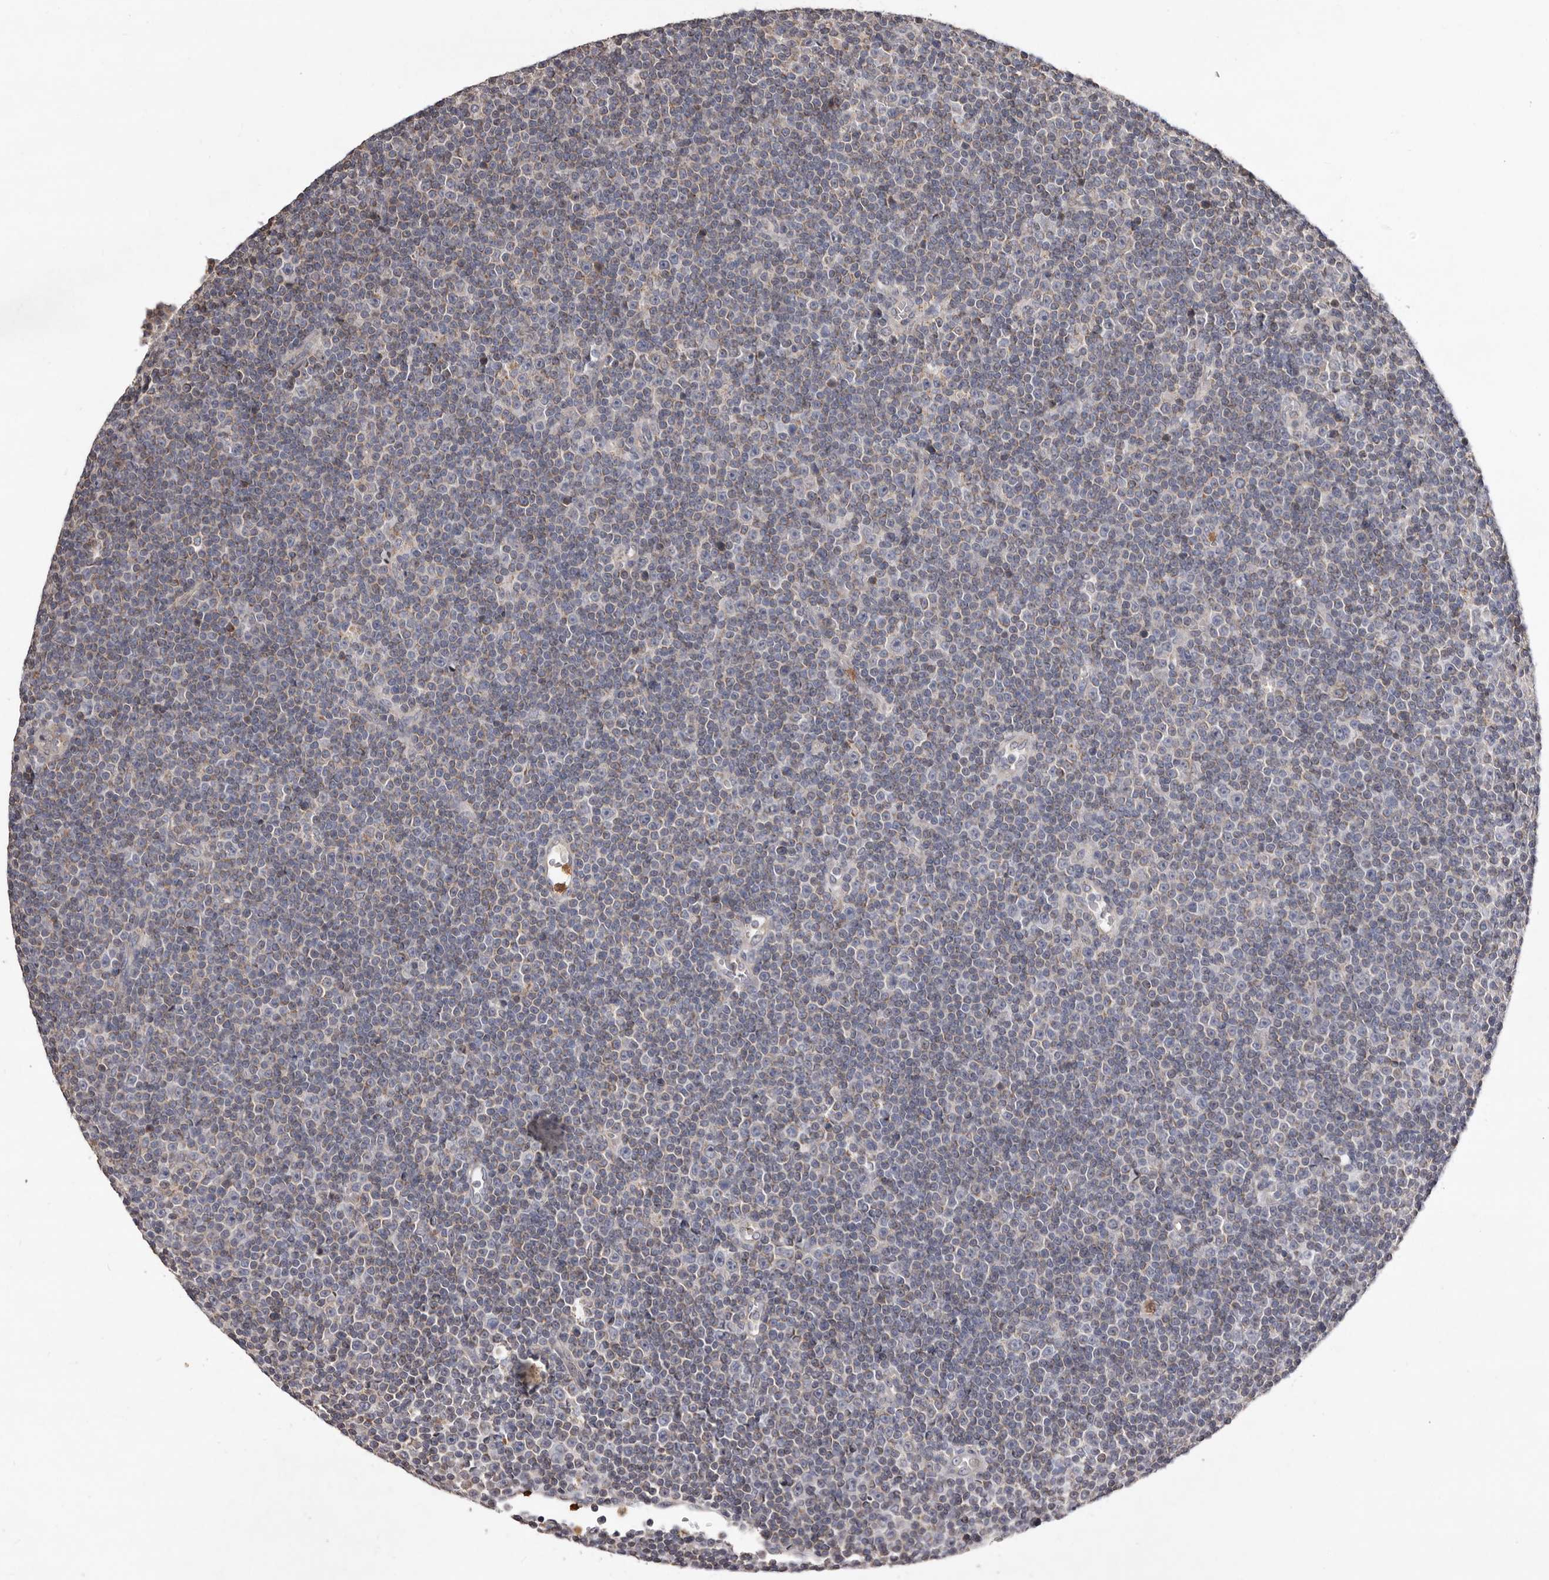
{"staining": {"intensity": "negative", "quantity": "none", "location": "none"}, "tissue": "lymphoma", "cell_type": "Tumor cells", "image_type": "cancer", "snomed": [{"axis": "morphology", "description": "Malignant lymphoma, non-Hodgkin's type, Low grade"}, {"axis": "topography", "description": "Lymph node"}], "caption": "IHC photomicrograph of neoplastic tissue: human malignant lymphoma, non-Hodgkin's type (low-grade) stained with DAB (3,3'-diaminobenzidine) reveals no significant protein staining in tumor cells.", "gene": "CXCL14", "patient": {"sex": "female", "age": 67}}